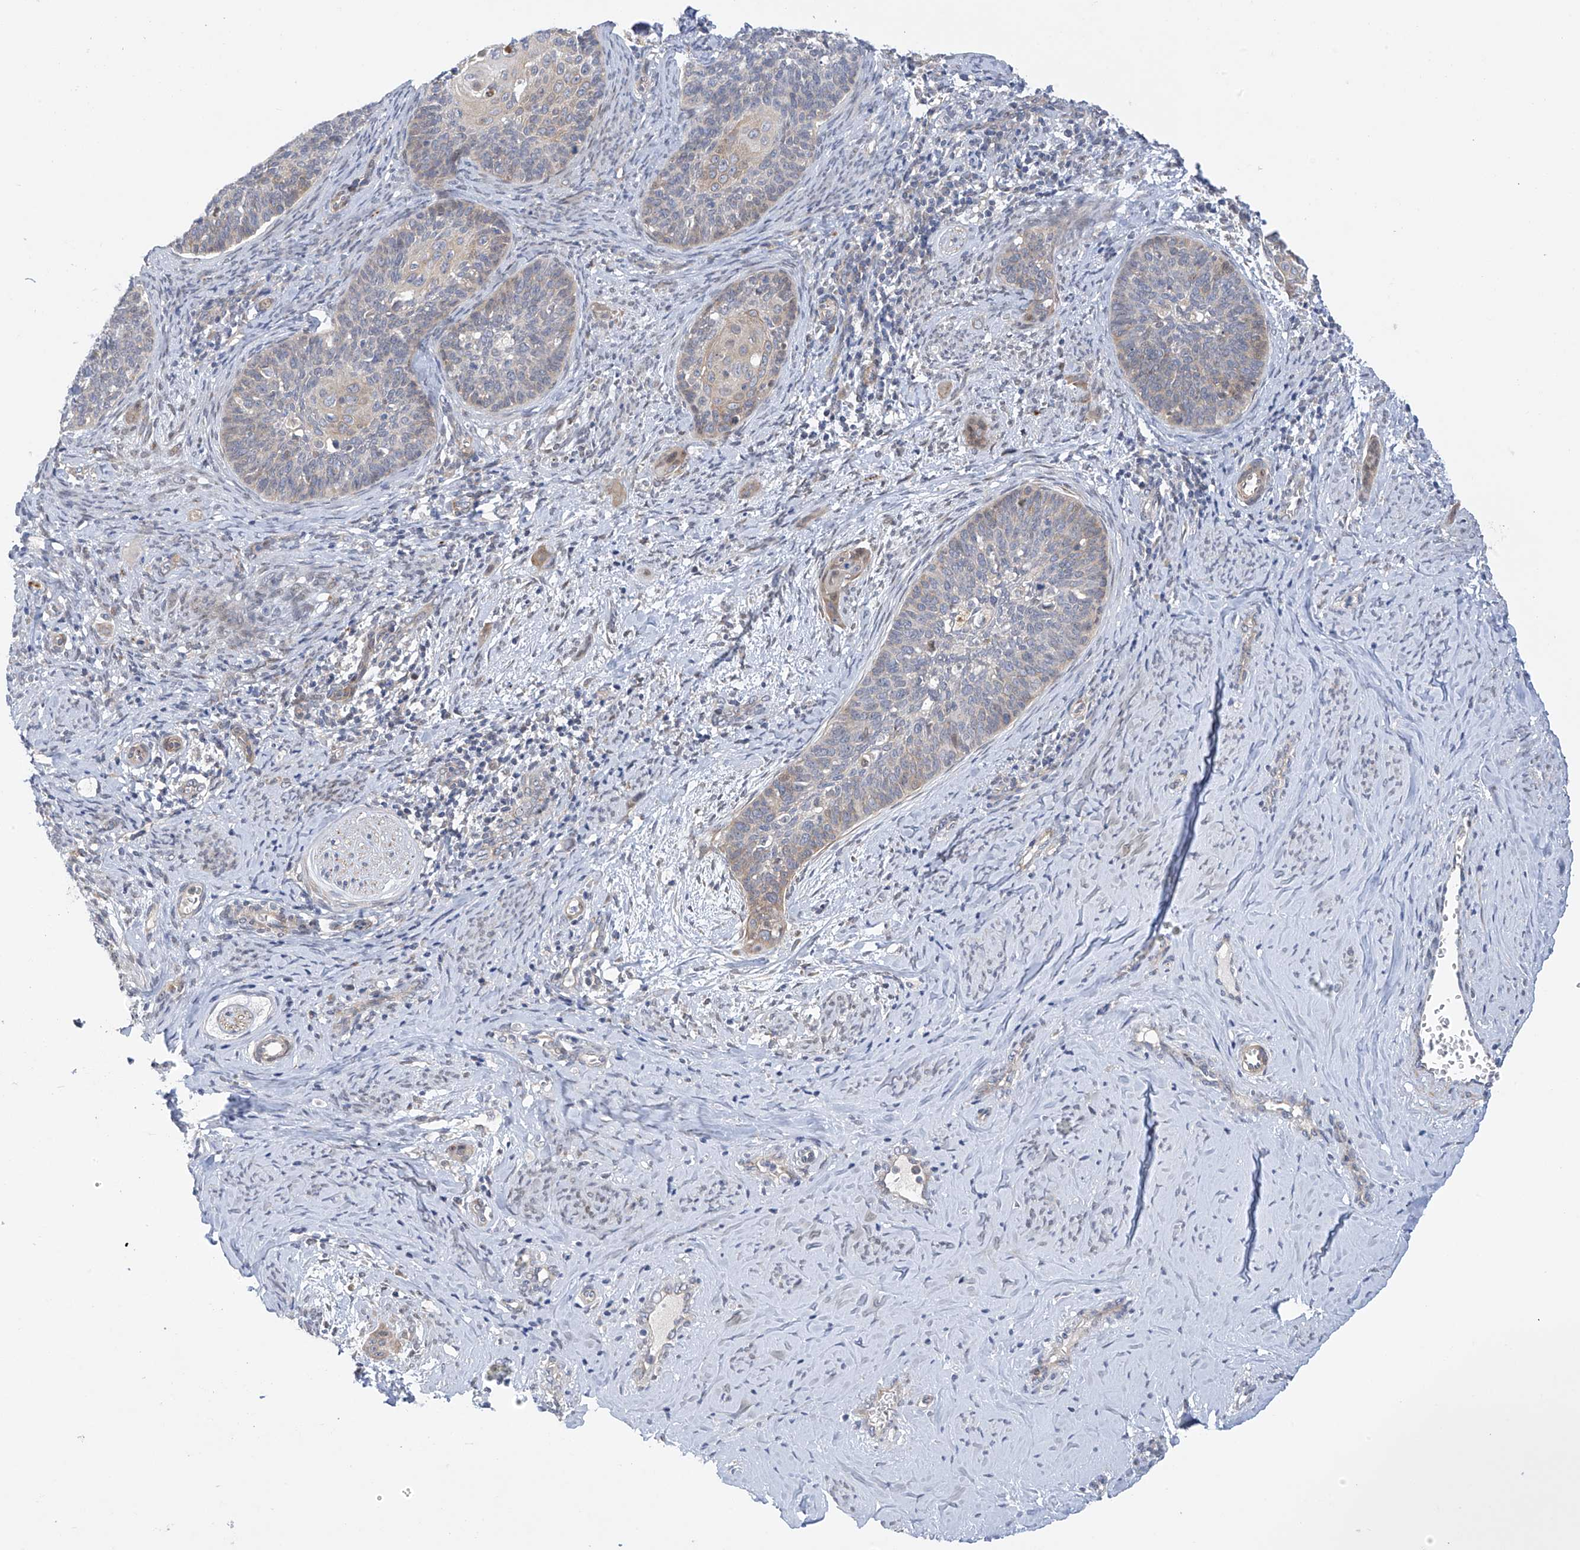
{"staining": {"intensity": "negative", "quantity": "none", "location": "none"}, "tissue": "cervical cancer", "cell_type": "Tumor cells", "image_type": "cancer", "snomed": [{"axis": "morphology", "description": "Squamous cell carcinoma, NOS"}, {"axis": "topography", "description": "Cervix"}], "caption": "Tumor cells are negative for brown protein staining in cervical cancer (squamous cell carcinoma).", "gene": "ZNF641", "patient": {"sex": "female", "age": 33}}